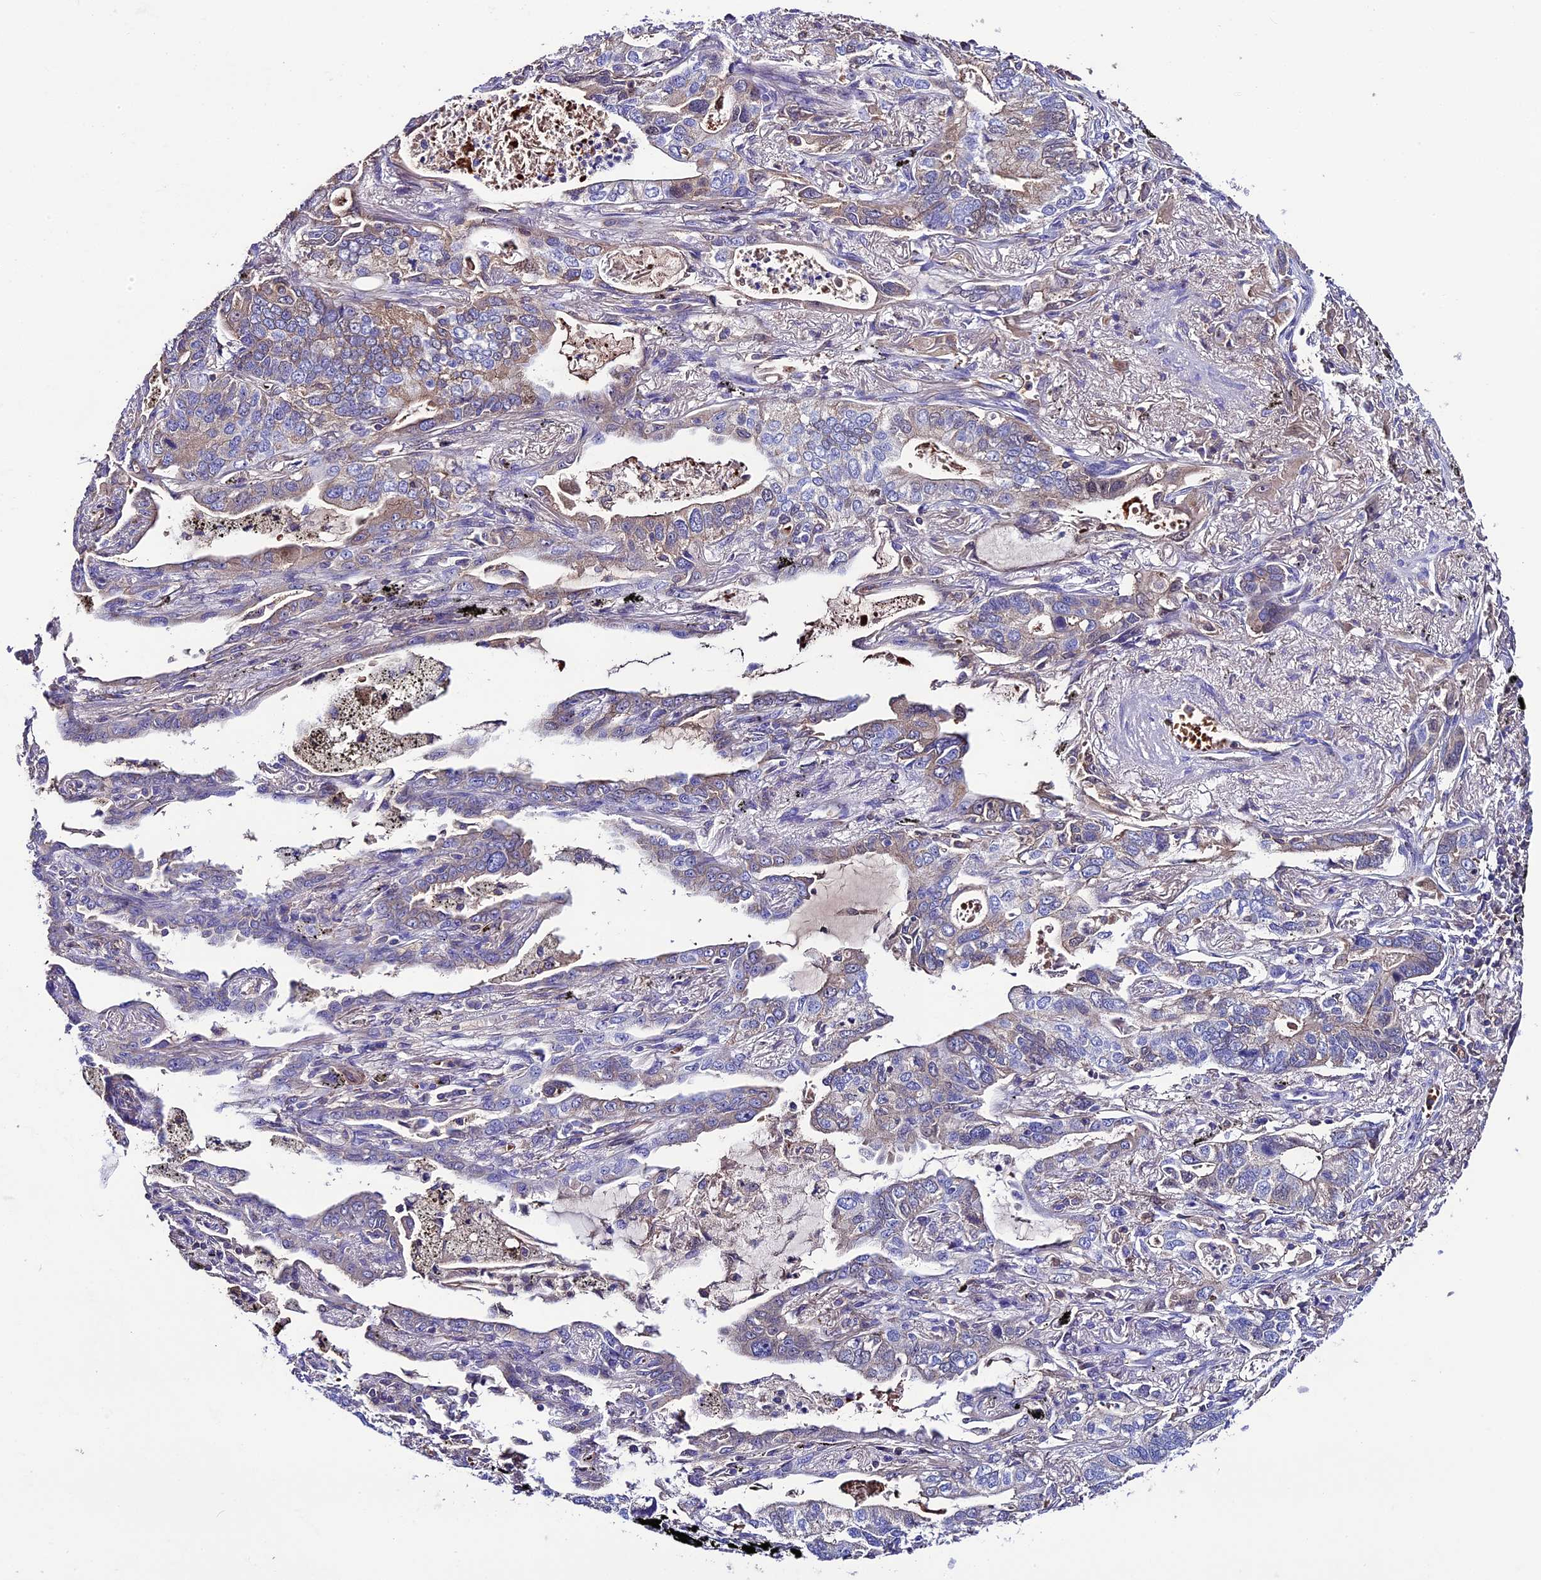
{"staining": {"intensity": "moderate", "quantity": "<25%", "location": "cytoplasmic/membranous"}, "tissue": "lung cancer", "cell_type": "Tumor cells", "image_type": "cancer", "snomed": [{"axis": "morphology", "description": "Adenocarcinoma, NOS"}, {"axis": "topography", "description": "Lung"}], "caption": "Immunohistochemistry (IHC) (DAB) staining of human lung adenocarcinoma demonstrates moderate cytoplasmic/membranous protein expression in approximately <25% of tumor cells.", "gene": "TCP11L2", "patient": {"sex": "male", "age": 67}}